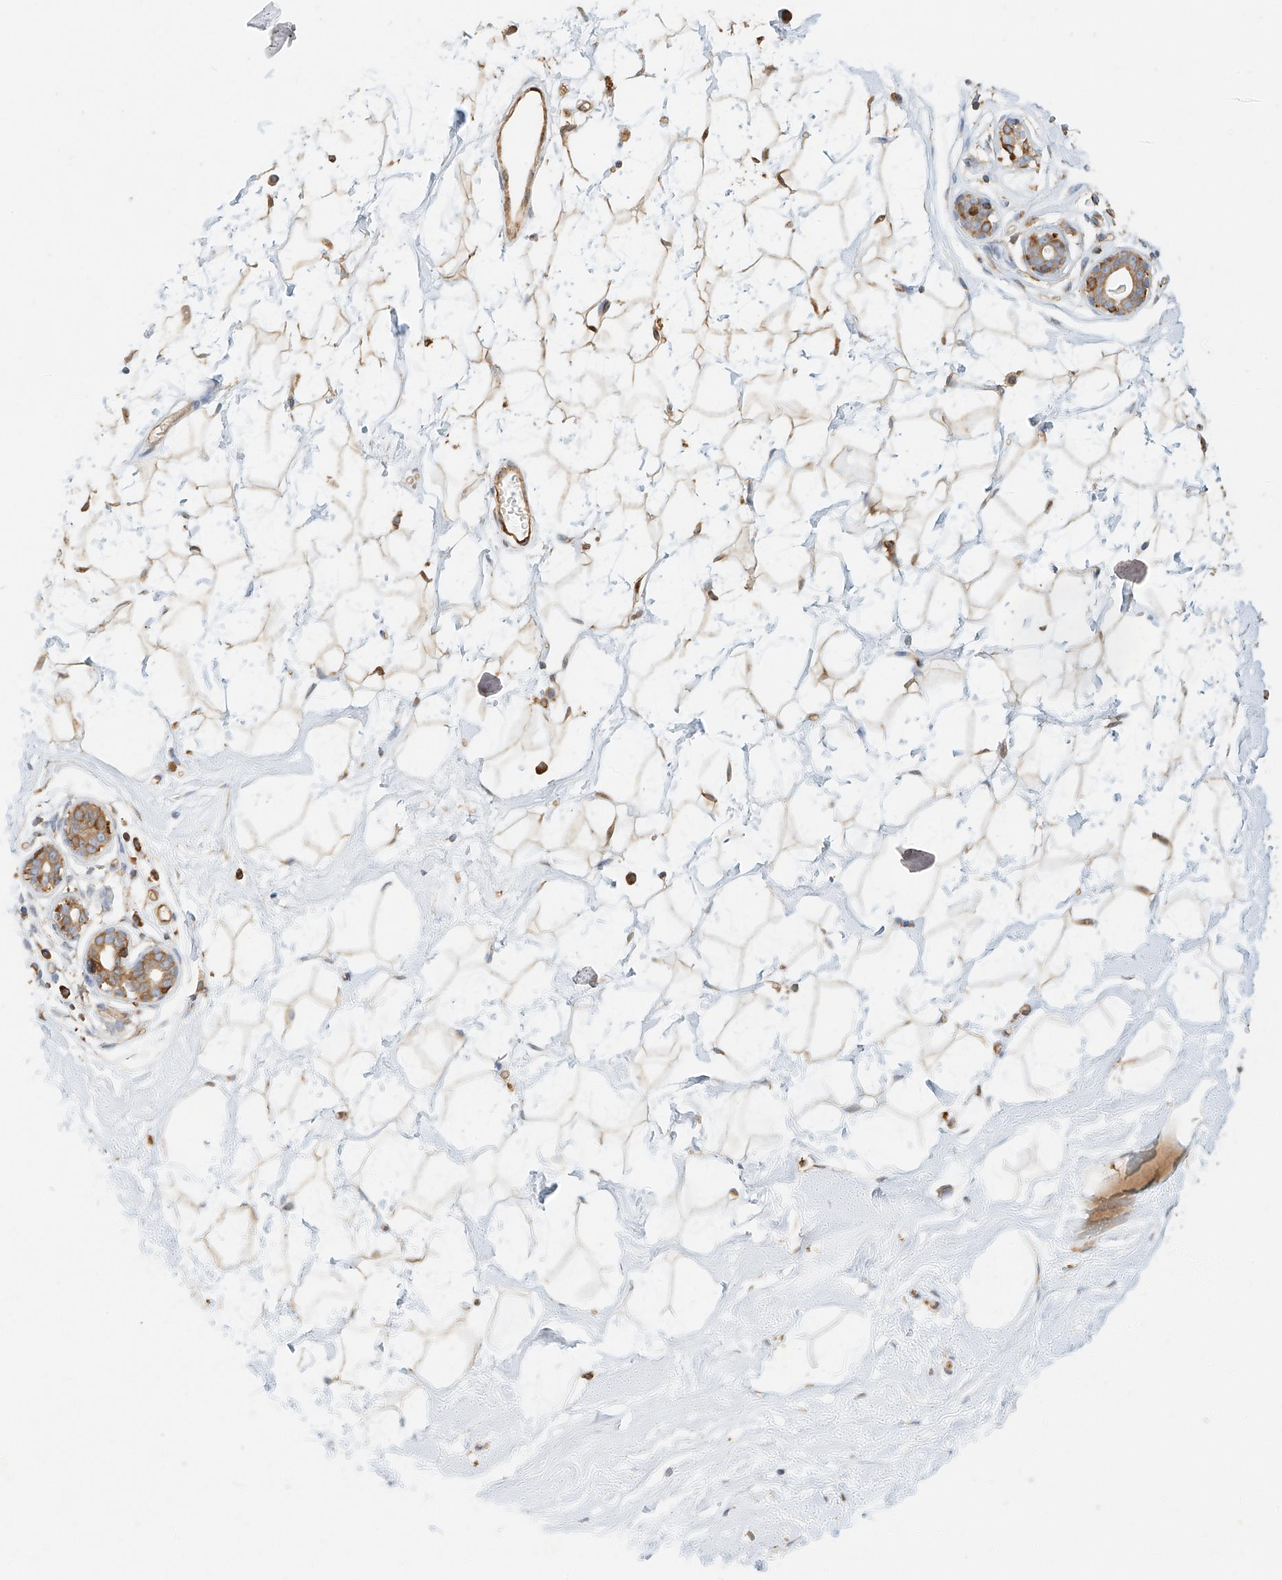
{"staining": {"intensity": "weak", "quantity": ">75%", "location": "cytoplasmic/membranous"}, "tissue": "breast", "cell_type": "Adipocytes", "image_type": "normal", "snomed": [{"axis": "morphology", "description": "Normal tissue, NOS"}, {"axis": "morphology", "description": "Adenoma, NOS"}, {"axis": "topography", "description": "Breast"}], "caption": "Protein staining of unremarkable breast reveals weak cytoplasmic/membranous expression in about >75% of adipocytes. (brown staining indicates protein expression, while blue staining denotes nuclei).", "gene": "DHRS7", "patient": {"sex": "female", "age": 23}}